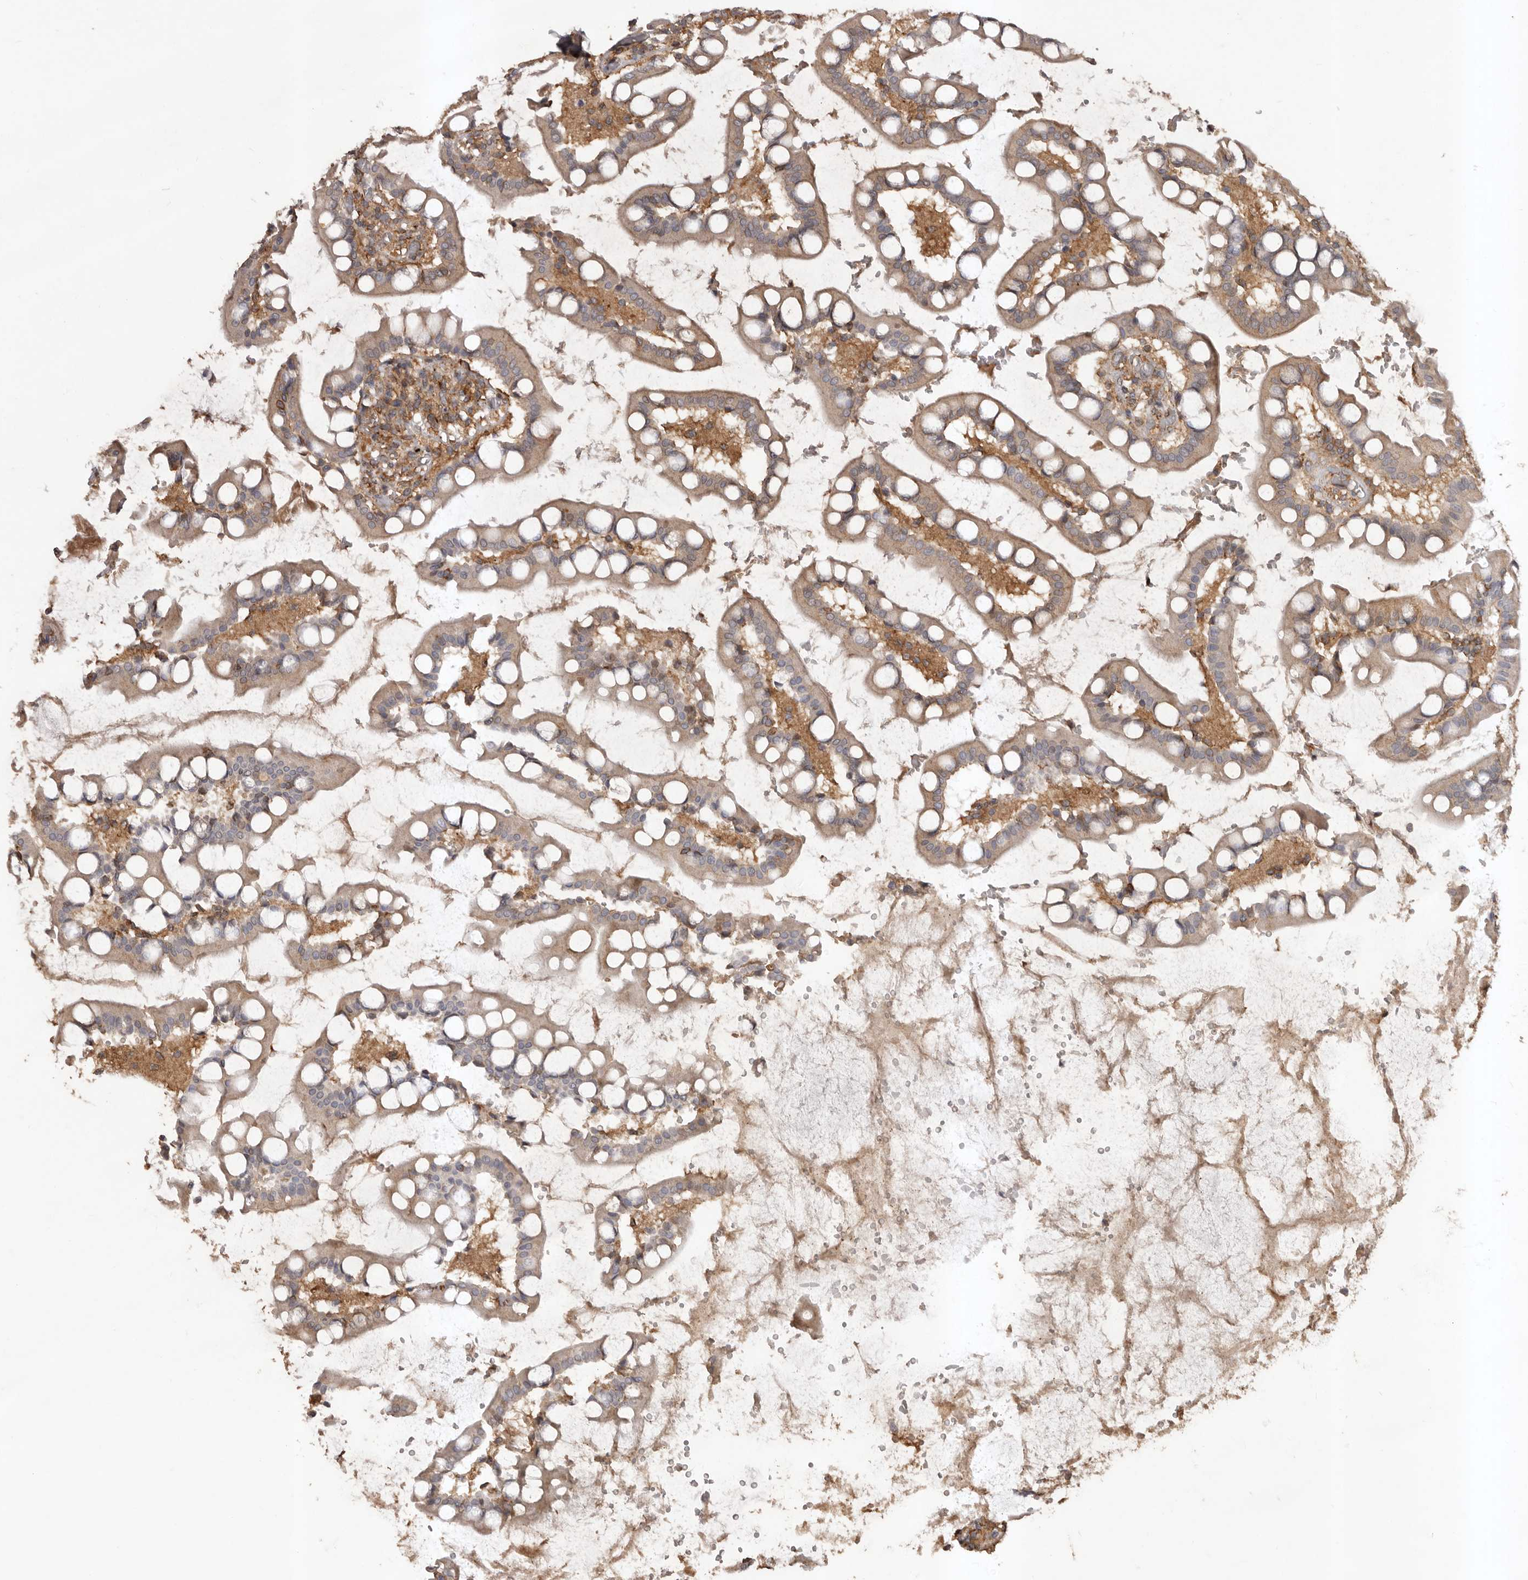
{"staining": {"intensity": "moderate", "quantity": ">75%", "location": "cytoplasmic/membranous"}, "tissue": "small intestine", "cell_type": "Glandular cells", "image_type": "normal", "snomed": [{"axis": "morphology", "description": "Normal tissue, NOS"}, {"axis": "topography", "description": "Small intestine"}], "caption": "Small intestine was stained to show a protein in brown. There is medium levels of moderate cytoplasmic/membranous expression in approximately >75% of glandular cells. (DAB IHC with brightfield microscopy, high magnification).", "gene": "SLC22A3", "patient": {"sex": "male", "age": 52}}